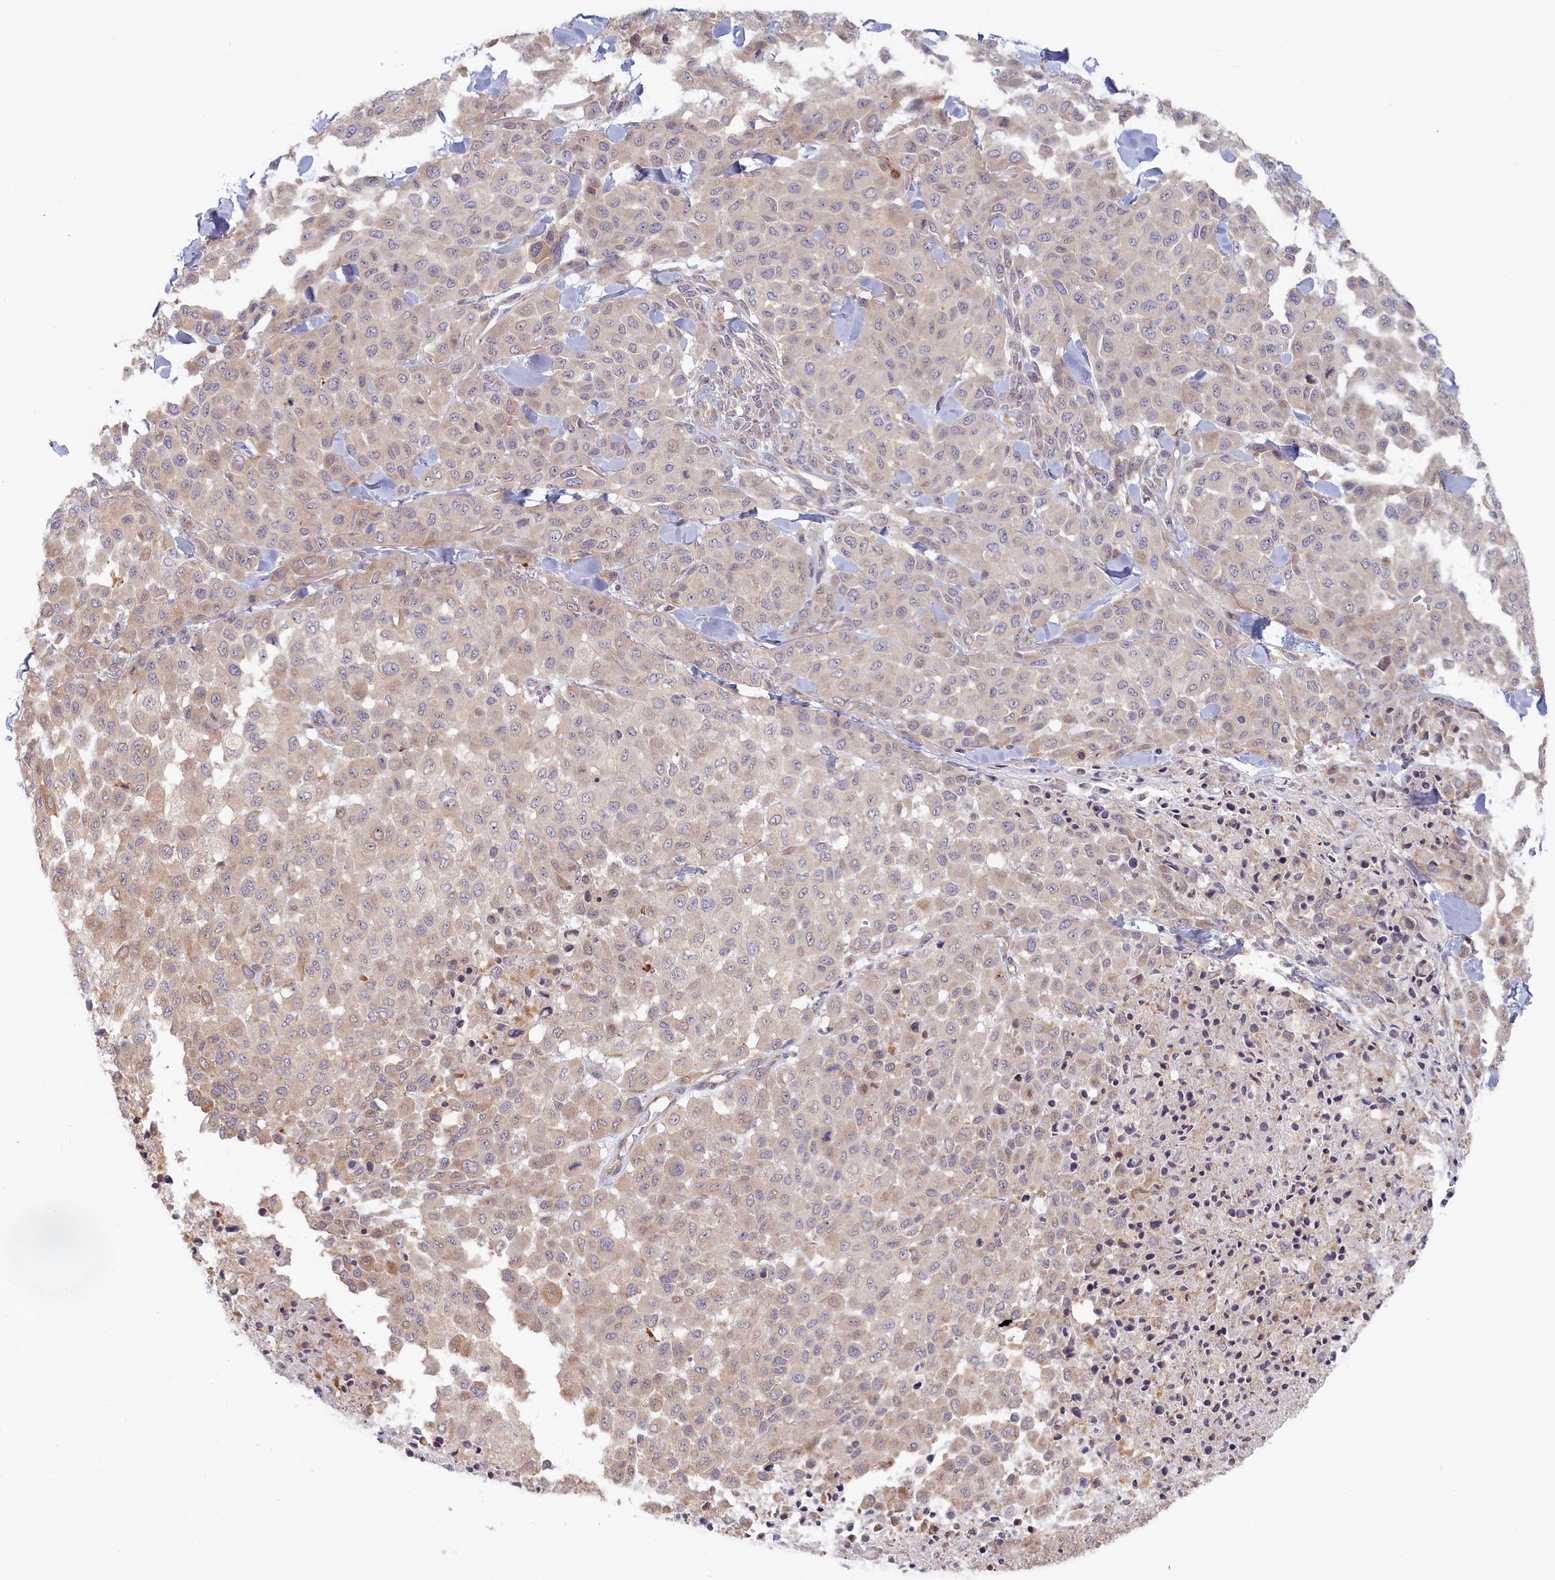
{"staining": {"intensity": "weak", "quantity": "25%-75%", "location": "cytoplasmic/membranous"}, "tissue": "melanoma", "cell_type": "Tumor cells", "image_type": "cancer", "snomed": [{"axis": "morphology", "description": "Malignant melanoma, Metastatic site"}, {"axis": "topography", "description": "Skin"}], "caption": "Brown immunohistochemical staining in melanoma displays weak cytoplasmic/membranous staining in approximately 25%-75% of tumor cells.", "gene": "INTS4", "patient": {"sex": "female", "age": 81}}